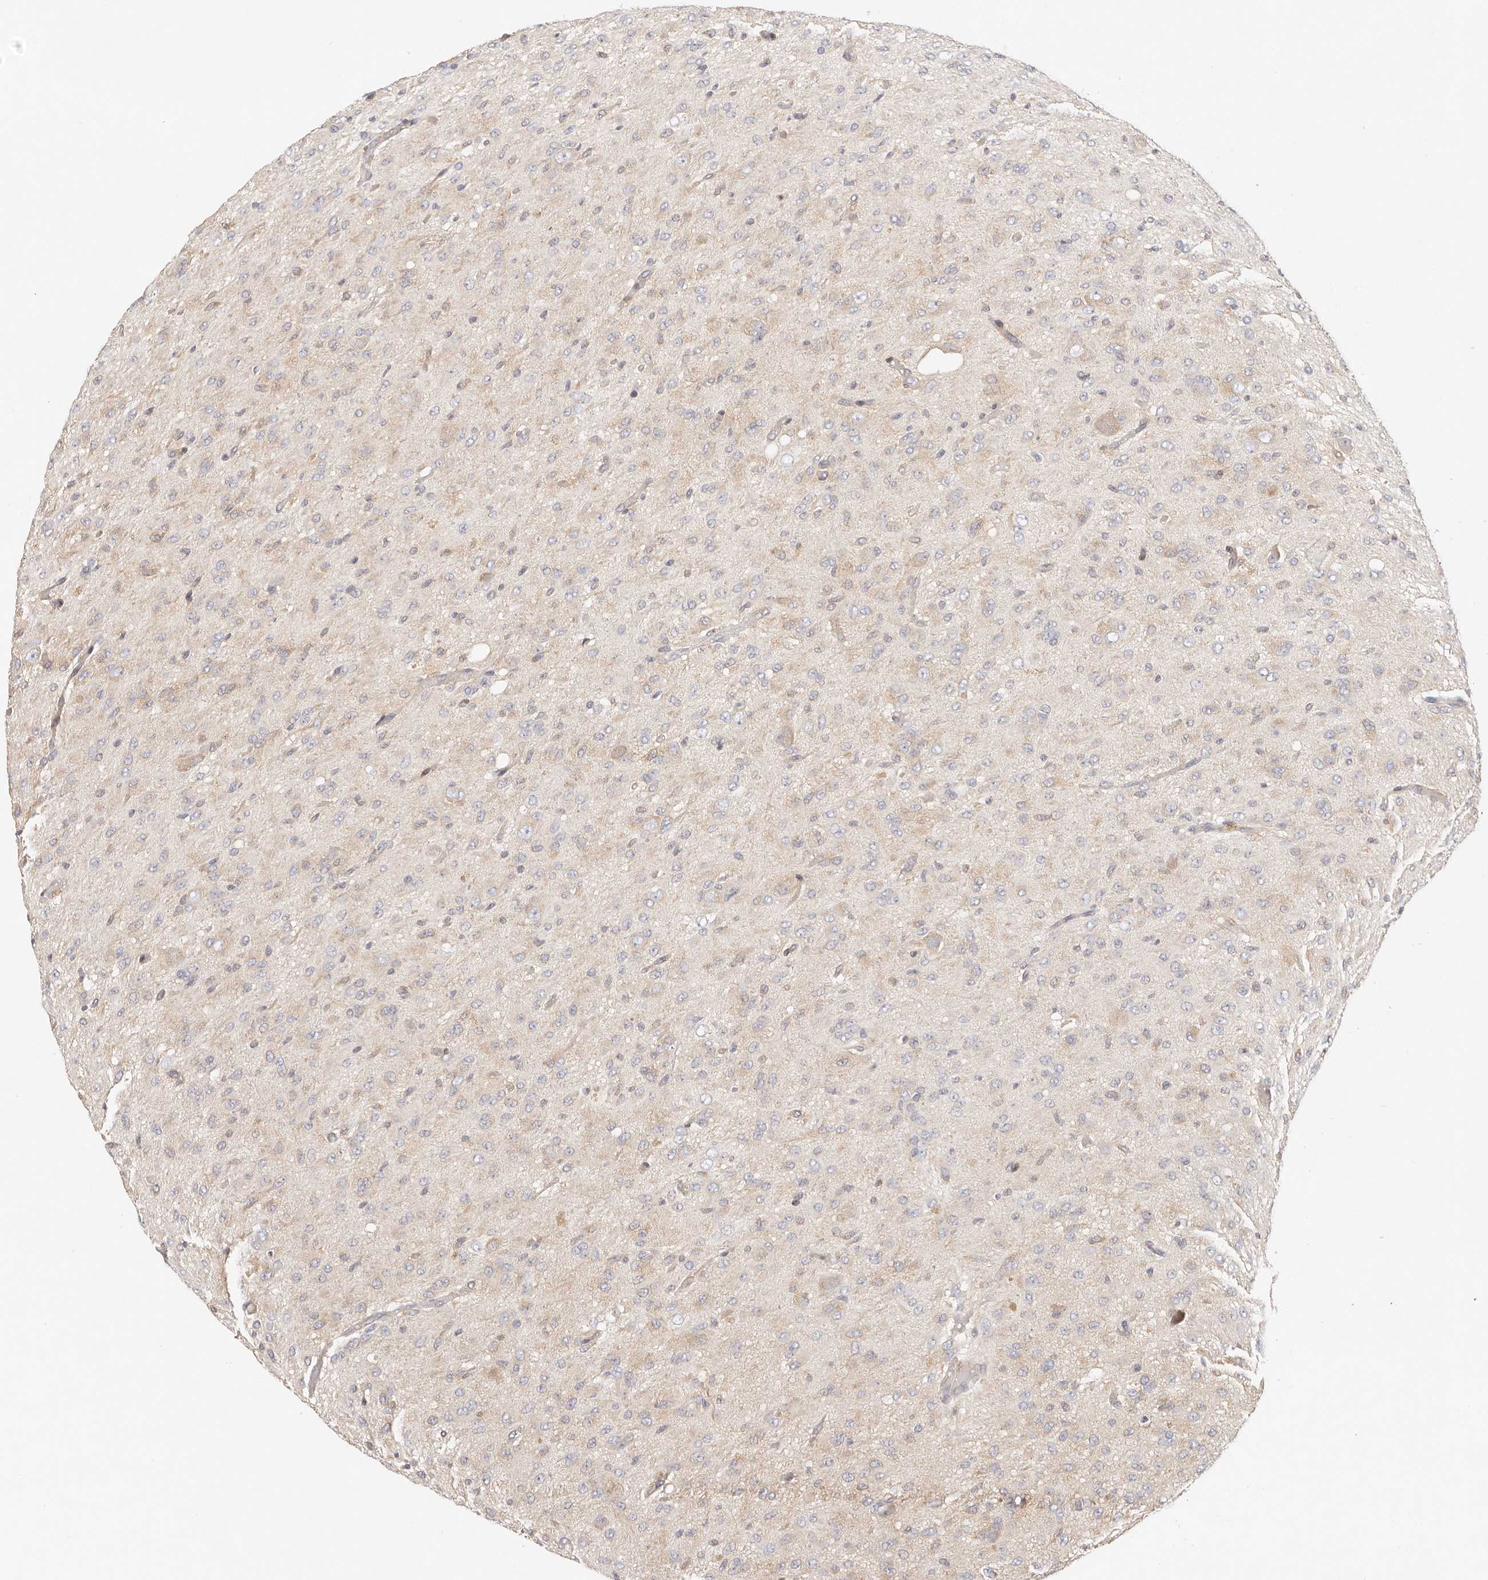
{"staining": {"intensity": "negative", "quantity": "none", "location": "none"}, "tissue": "glioma", "cell_type": "Tumor cells", "image_type": "cancer", "snomed": [{"axis": "morphology", "description": "Glioma, malignant, High grade"}, {"axis": "topography", "description": "Brain"}], "caption": "Human malignant glioma (high-grade) stained for a protein using IHC displays no positivity in tumor cells.", "gene": "KCMF1", "patient": {"sex": "female", "age": 59}}